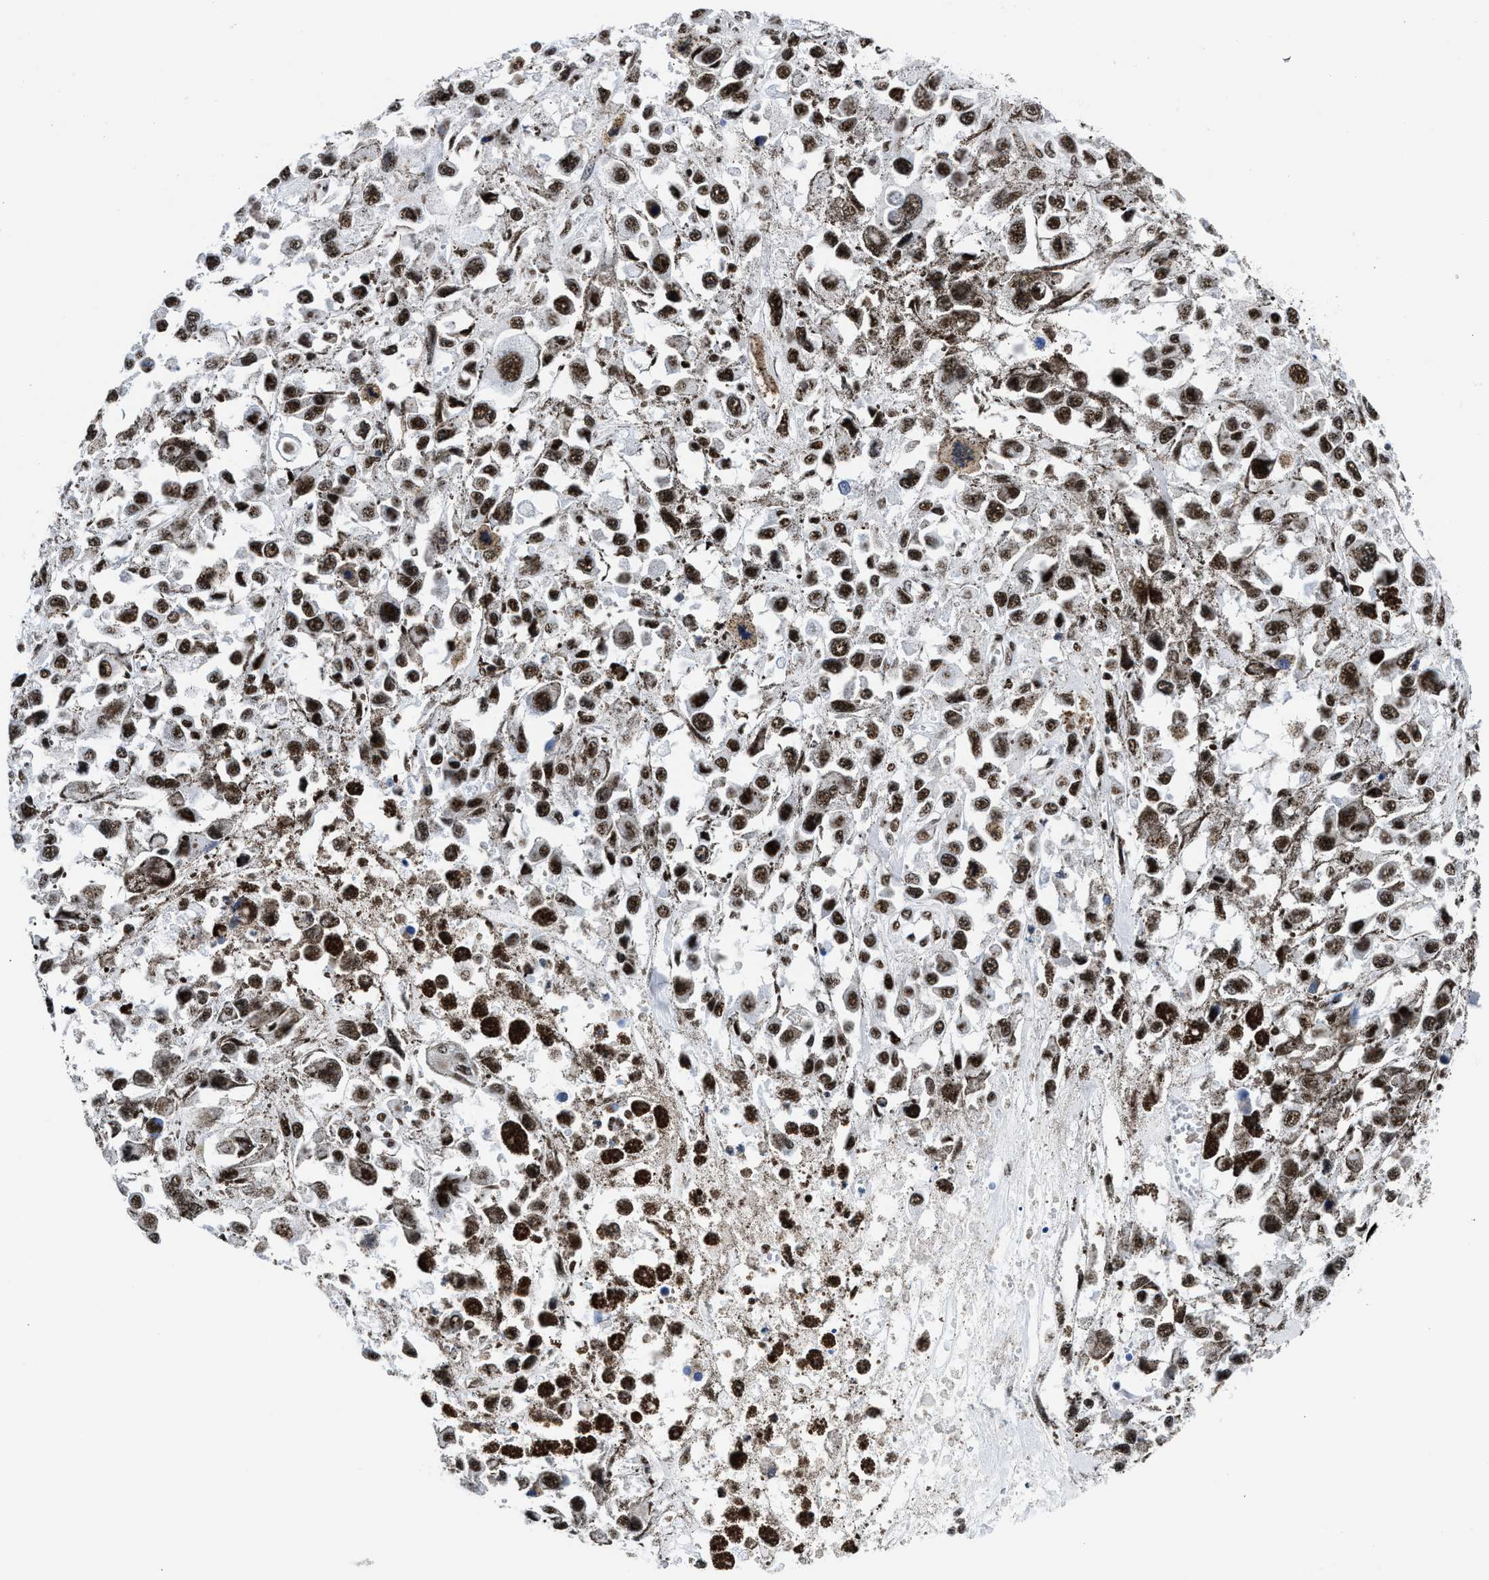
{"staining": {"intensity": "strong", "quantity": ">75%", "location": "nuclear"}, "tissue": "melanoma", "cell_type": "Tumor cells", "image_type": "cancer", "snomed": [{"axis": "morphology", "description": "Malignant melanoma, Metastatic site"}, {"axis": "topography", "description": "Lymph node"}], "caption": "About >75% of tumor cells in human malignant melanoma (metastatic site) reveal strong nuclear protein expression as visualized by brown immunohistochemical staining.", "gene": "RBM8A", "patient": {"sex": "male", "age": 59}}